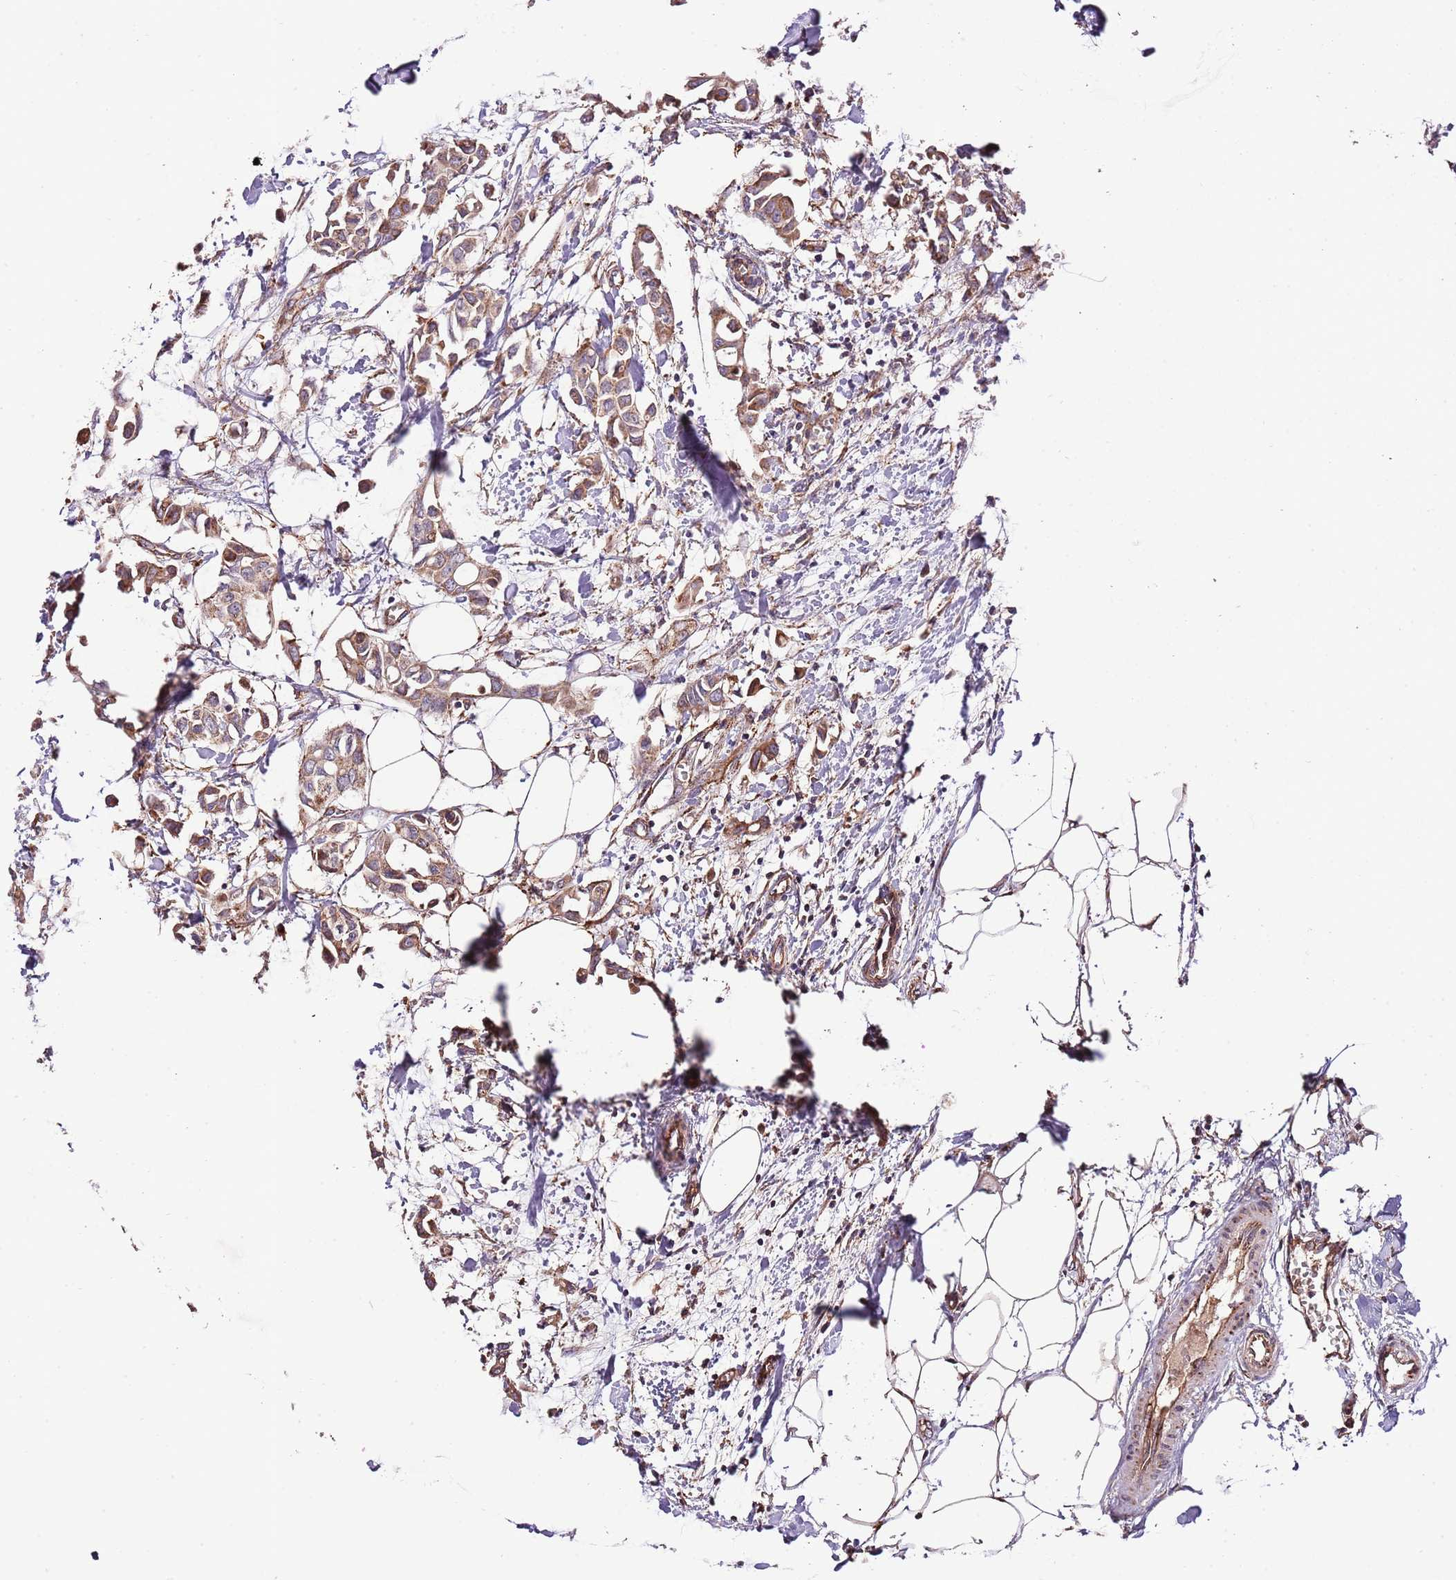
{"staining": {"intensity": "moderate", "quantity": ">75%", "location": "cytoplasmic/membranous"}, "tissue": "breast cancer", "cell_type": "Tumor cells", "image_type": "cancer", "snomed": [{"axis": "morphology", "description": "Duct carcinoma"}, {"axis": "topography", "description": "Breast"}], "caption": "The photomicrograph exhibits staining of intraductal carcinoma (breast), revealing moderate cytoplasmic/membranous protein staining (brown color) within tumor cells. (DAB IHC with brightfield microscopy, high magnification).", "gene": "DOCK6", "patient": {"sex": "female", "age": 41}}